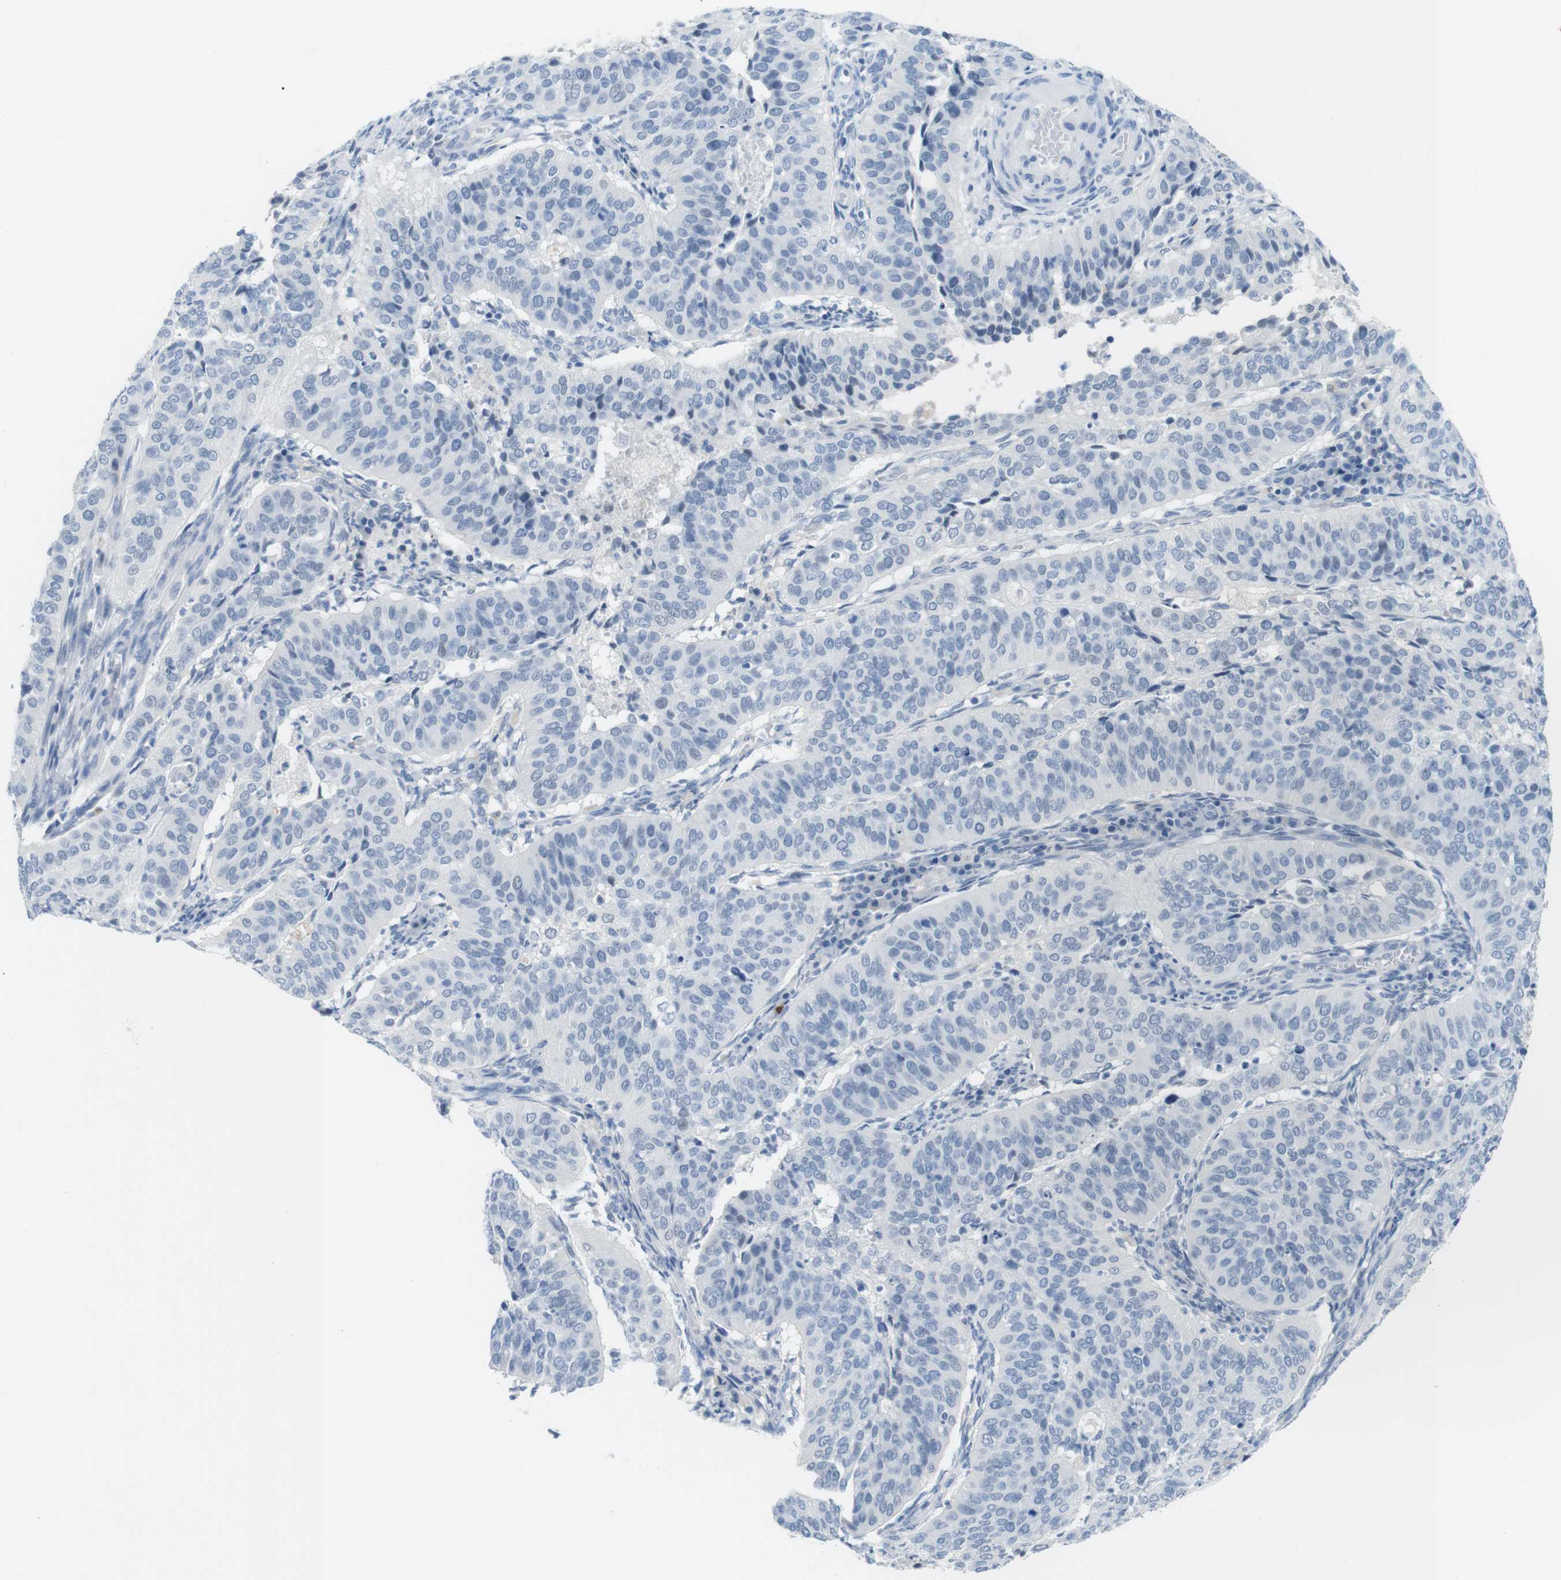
{"staining": {"intensity": "negative", "quantity": "none", "location": "none"}, "tissue": "cervical cancer", "cell_type": "Tumor cells", "image_type": "cancer", "snomed": [{"axis": "morphology", "description": "Normal tissue, NOS"}, {"axis": "morphology", "description": "Squamous cell carcinoma, NOS"}, {"axis": "topography", "description": "Cervix"}], "caption": "High magnification brightfield microscopy of cervical squamous cell carcinoma stained with DAB (3,3'-diaminobenzidine) (brown) and counterstained with hematoxylin (blue): tumor cells show no significant expression.", "gene": "OPN1SW", "patient": {"sex": "female", "age": 39}}